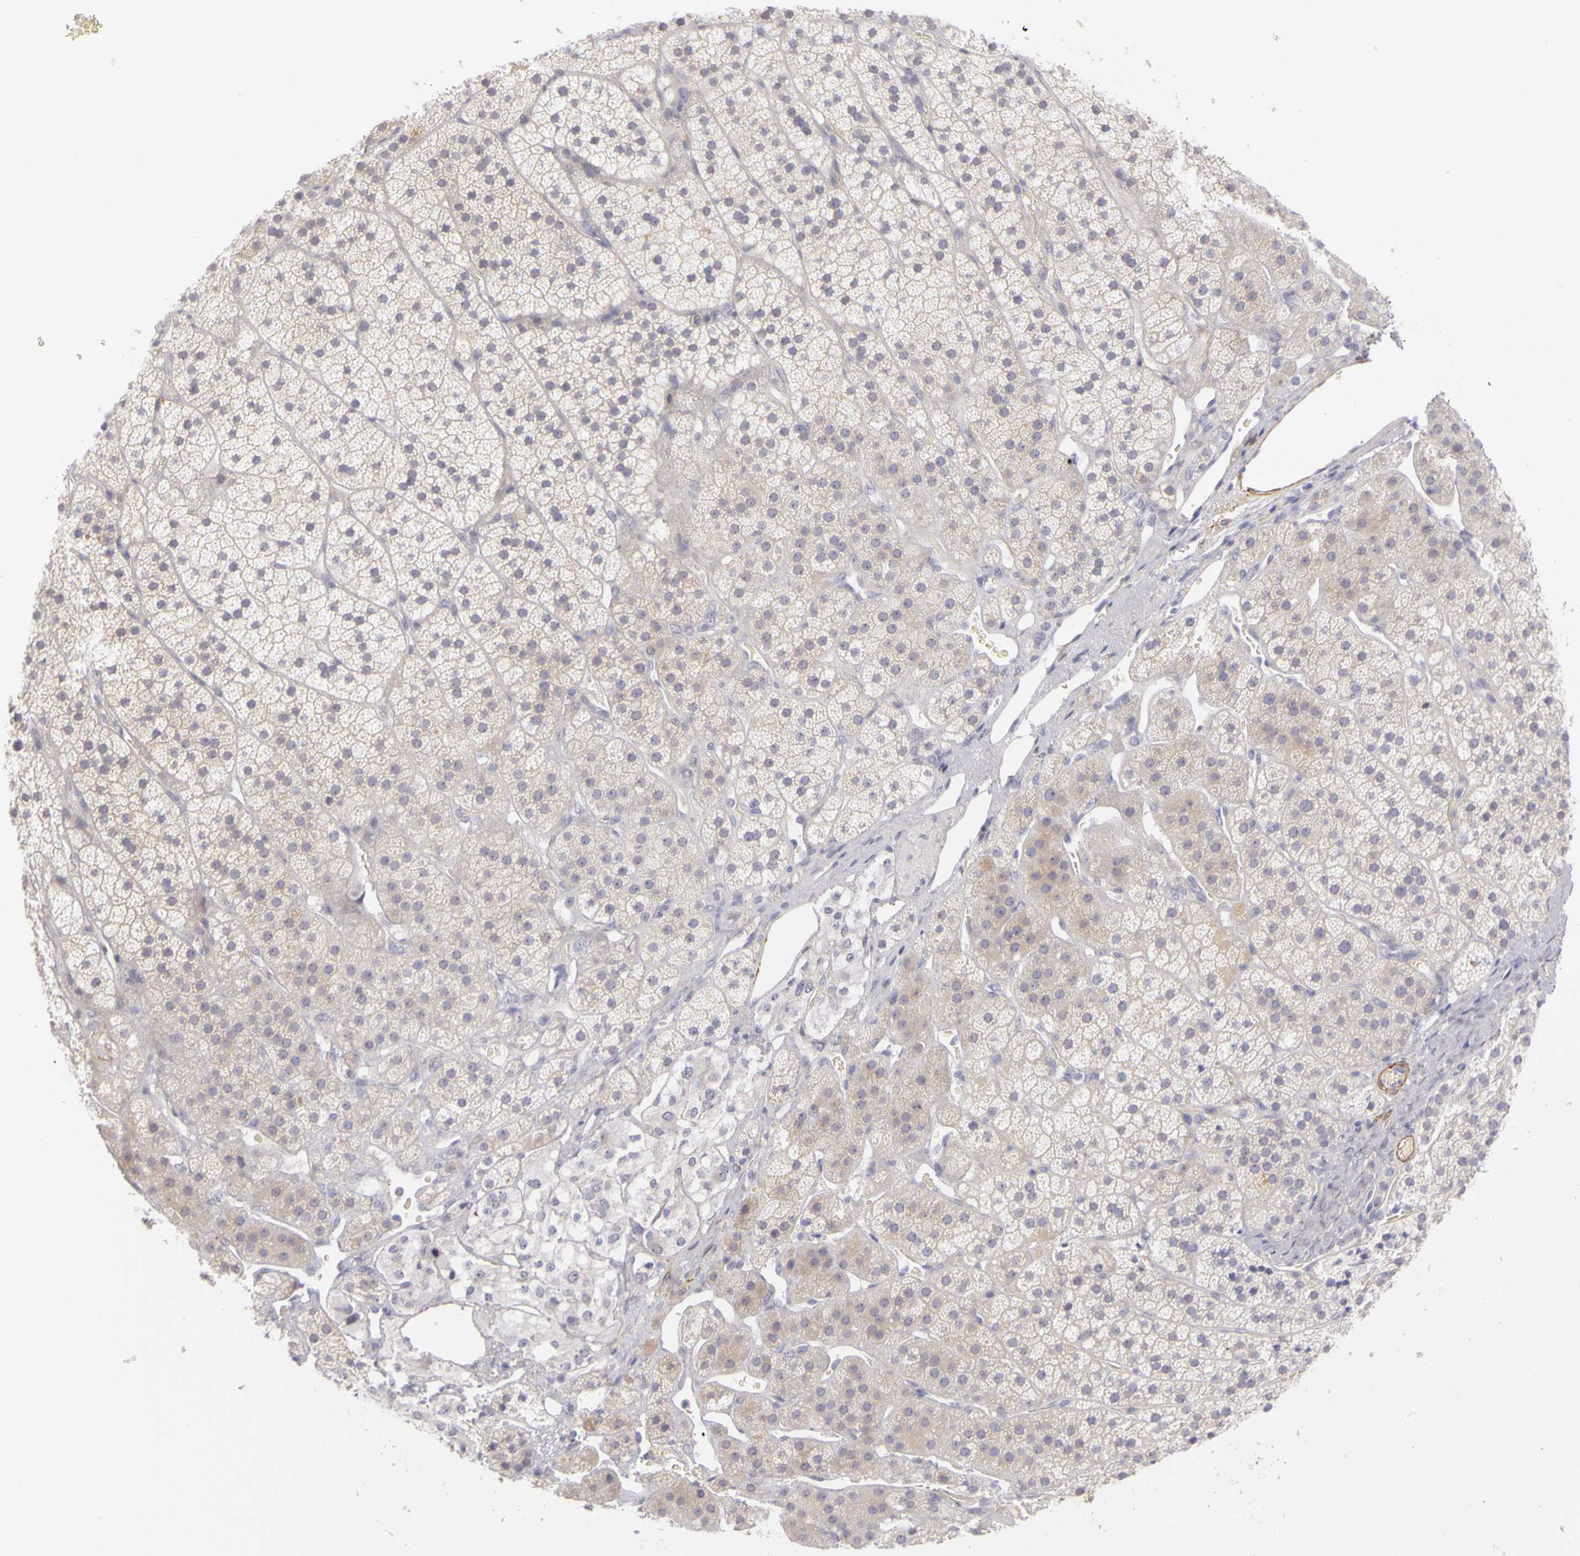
{"staining": {"intensity": "weak", "quantity": ">75%", "location": "cytoplasmic/membranous"}, "tissue": "adrenal gland", "cell_type": "Glandular cells", "image_type": "normal", "snomed": [{"axis": "morphology", "description": "Normal tissue, NOS"}, {"axis": "topography", "description": "Adrenal gland"}], "caption": "A photomicrograph of human adrenal gland stained for a protein exhibits weak cytoplasmic/membranous brown staining in glandular cells.", "gene": "CNTN2", "patient": {"sex": "female", "age": 44}}